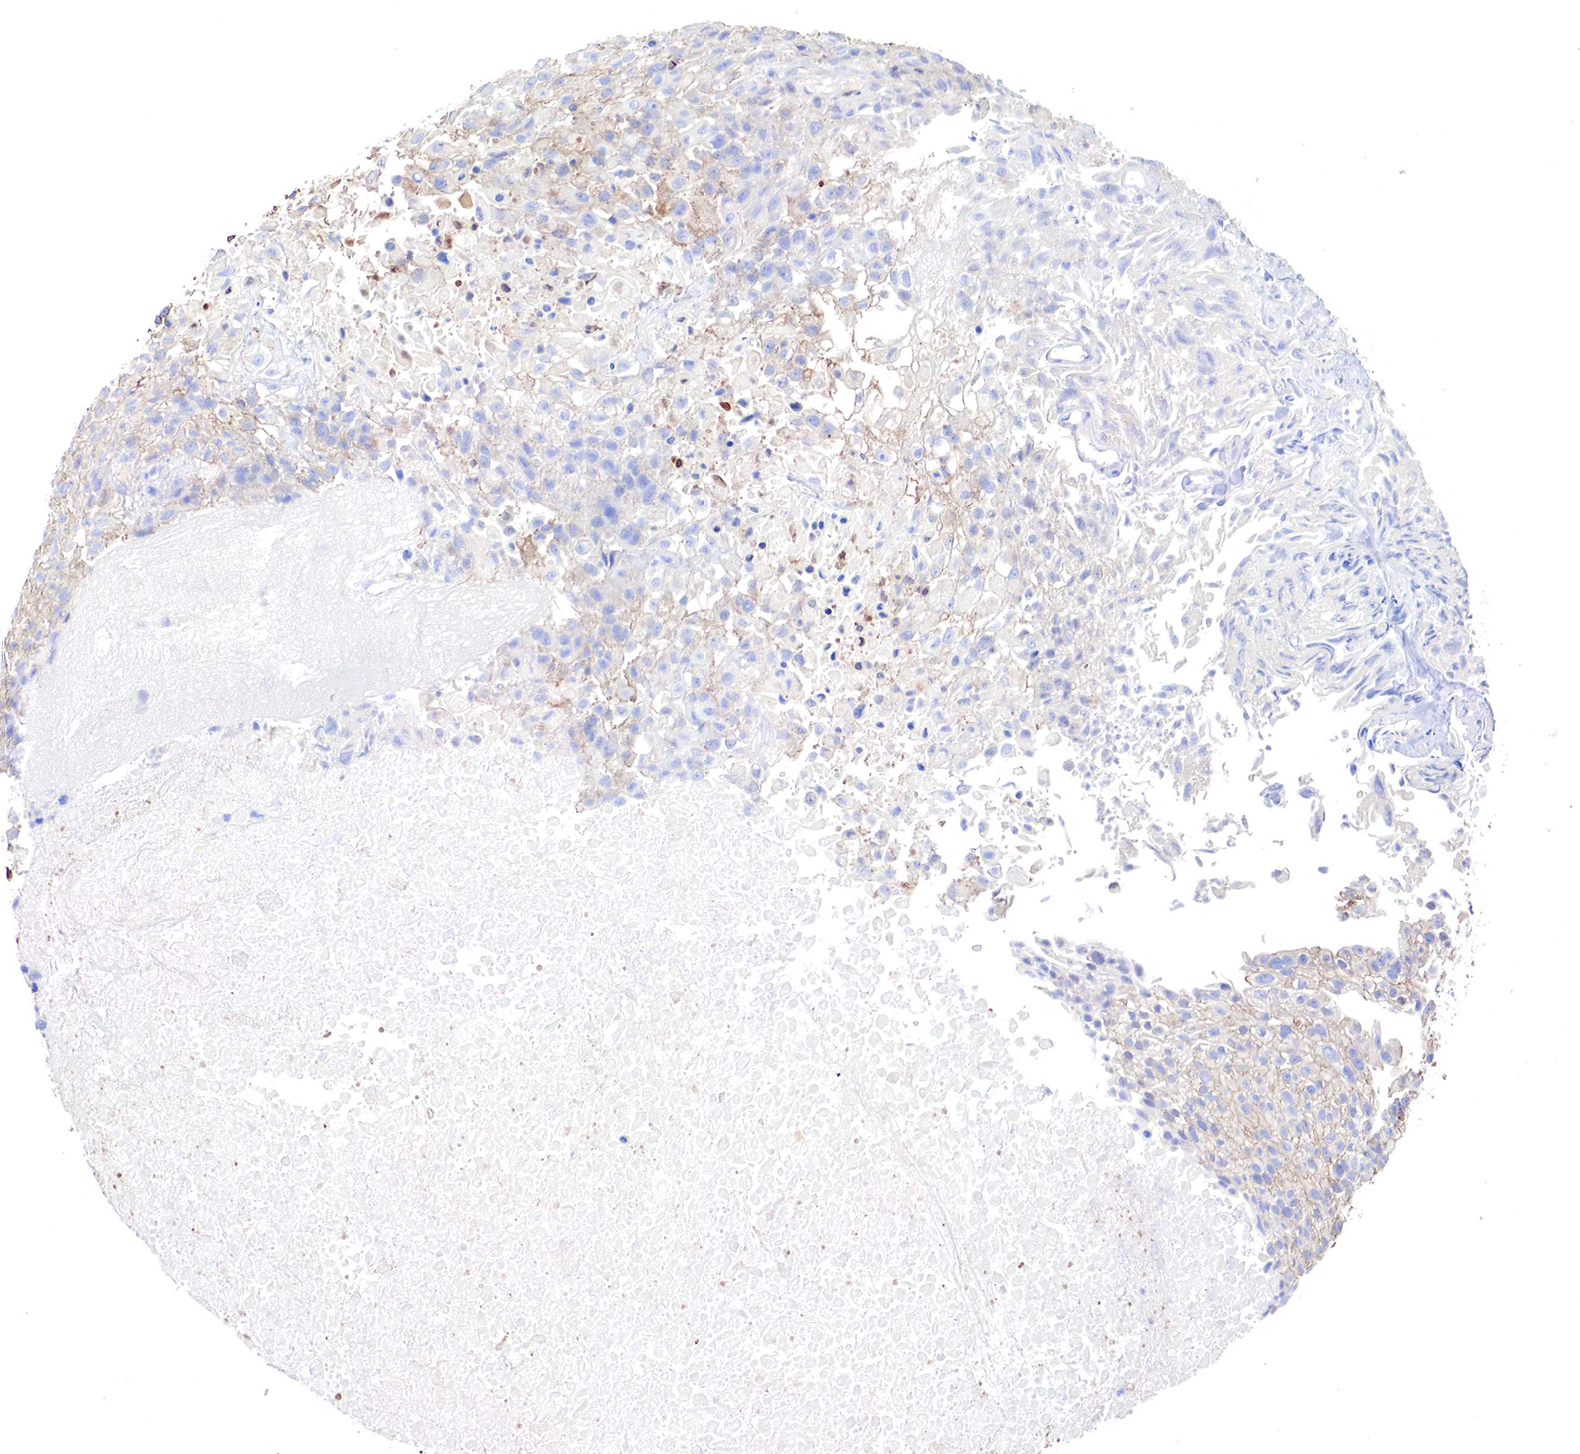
{"staining": {"intensity": "weak", "quantity": "<25%", "location": "cytoplasmic/membranous"}, "tissue": "urothelial cancer", "cell_type": "Tumor cells", "image_type": "cancer", "snomed": [{"axis": "morphology", "description": "Urothelial carcinoma, High grade"}, {"axis": "topography", "description": "Urinary bladder"}], "caption": "High-grade urothelial carcinoma was stained to show a protein in brown. There is no significant expression in tumor cells. (Immunohistochemistry (ihc), brightfield microscopy, high magnification).", "gene": "RDX", "patient": {"sex": "male", "age": 56}}